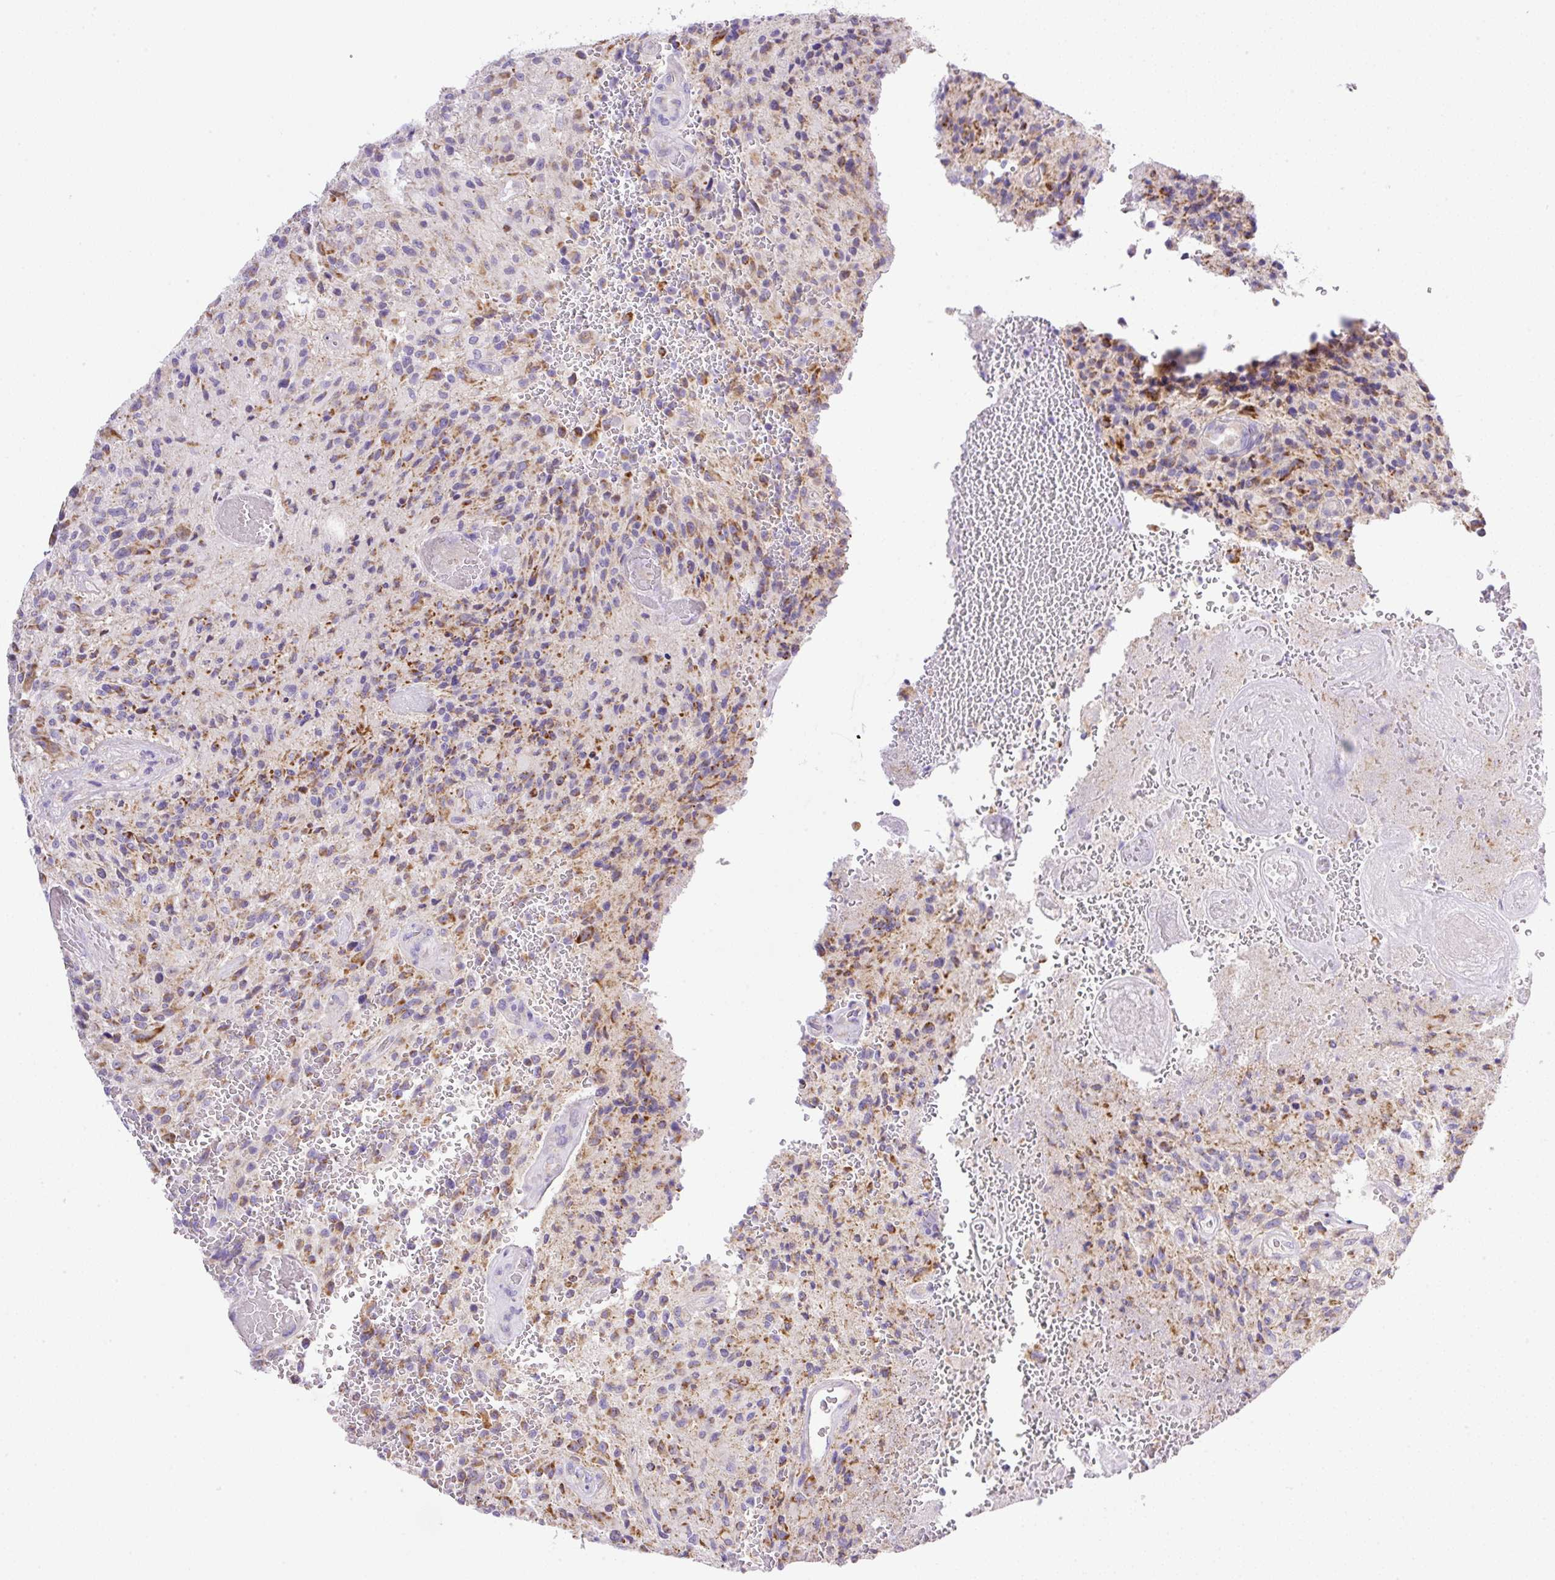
{"staining": {"intensity": "moderate", "quantity": "25%-75%", "location": "cytoplasmic/membranous"}, "tissue": "glioma", "cell_type": "Tumor cells", "image_type": "cancer", "snomed": [{"axis": "morphology", "description": "Normal tissue, NOS"}, {"axis": "morphology", "description": "Glioma, malignant, High grade"}, {"axis": "topography", "description": "Cerebral cortex"}], "caption": "The immunohistochemical stain labels moderate cytoplasmic/membranous positivity in tumor cells of glioma tissue. Using DAB (3,3'-diaminobenzidine) (brown) and hematoxylin (blue) stains, captured at high magnification using brightfield microscopy.", "gene": "NF1", "patient": {"sex": "male", "age": 56}}